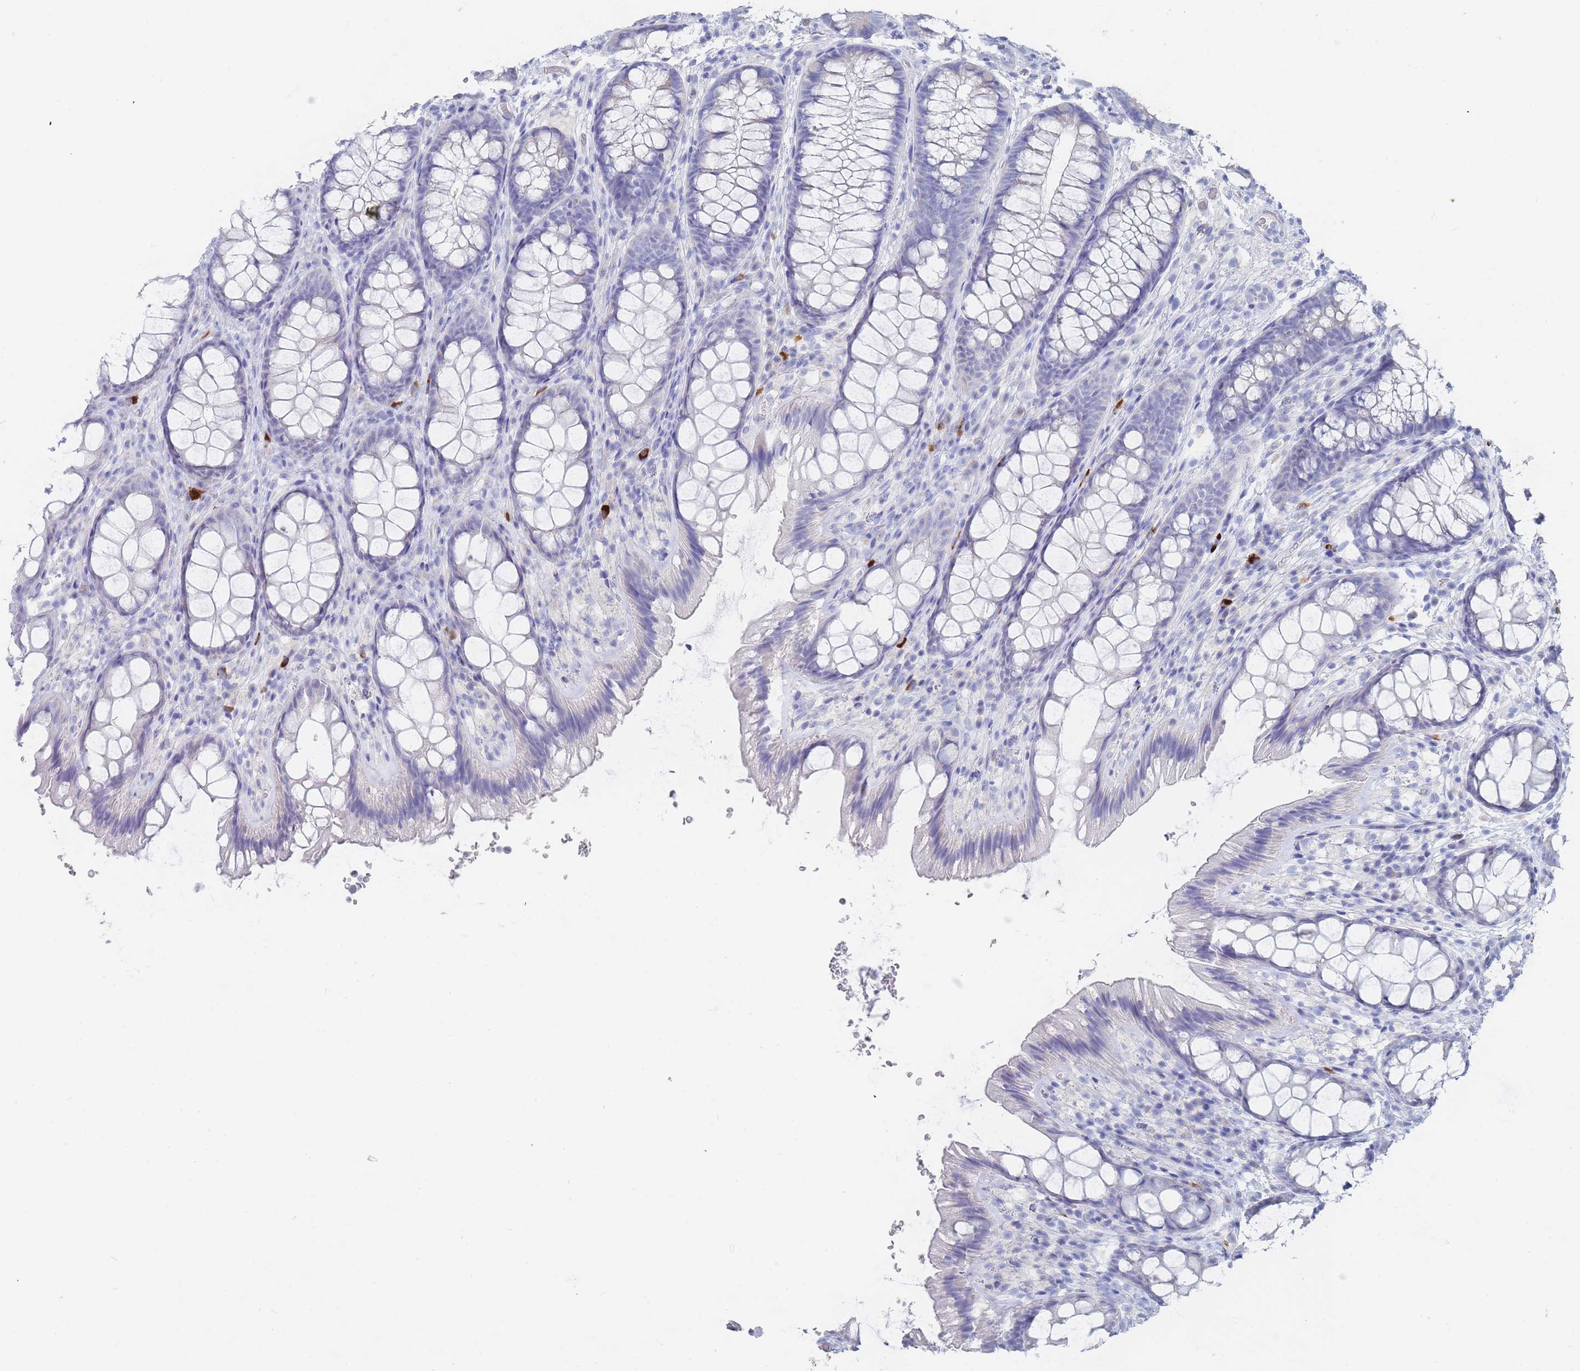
{"staining": {"intensity": "negative", "quantity": "none", "location": "none"}, "tissue": "colon", "cell_type": "Endothelial cells", "image_type": "normal", "snomed": [{"axis": "morphology", "description": "Normal tissue, NOS"}, {"axis": "topography", "description": "Colon"}], "caption": "This is an immunohistochemistry (IHC) histopathology image of normal human colon. There is no expression in endothelial cells.", "gene": "SLC25A35", "patient": {"sex": "male", "age": 46}}